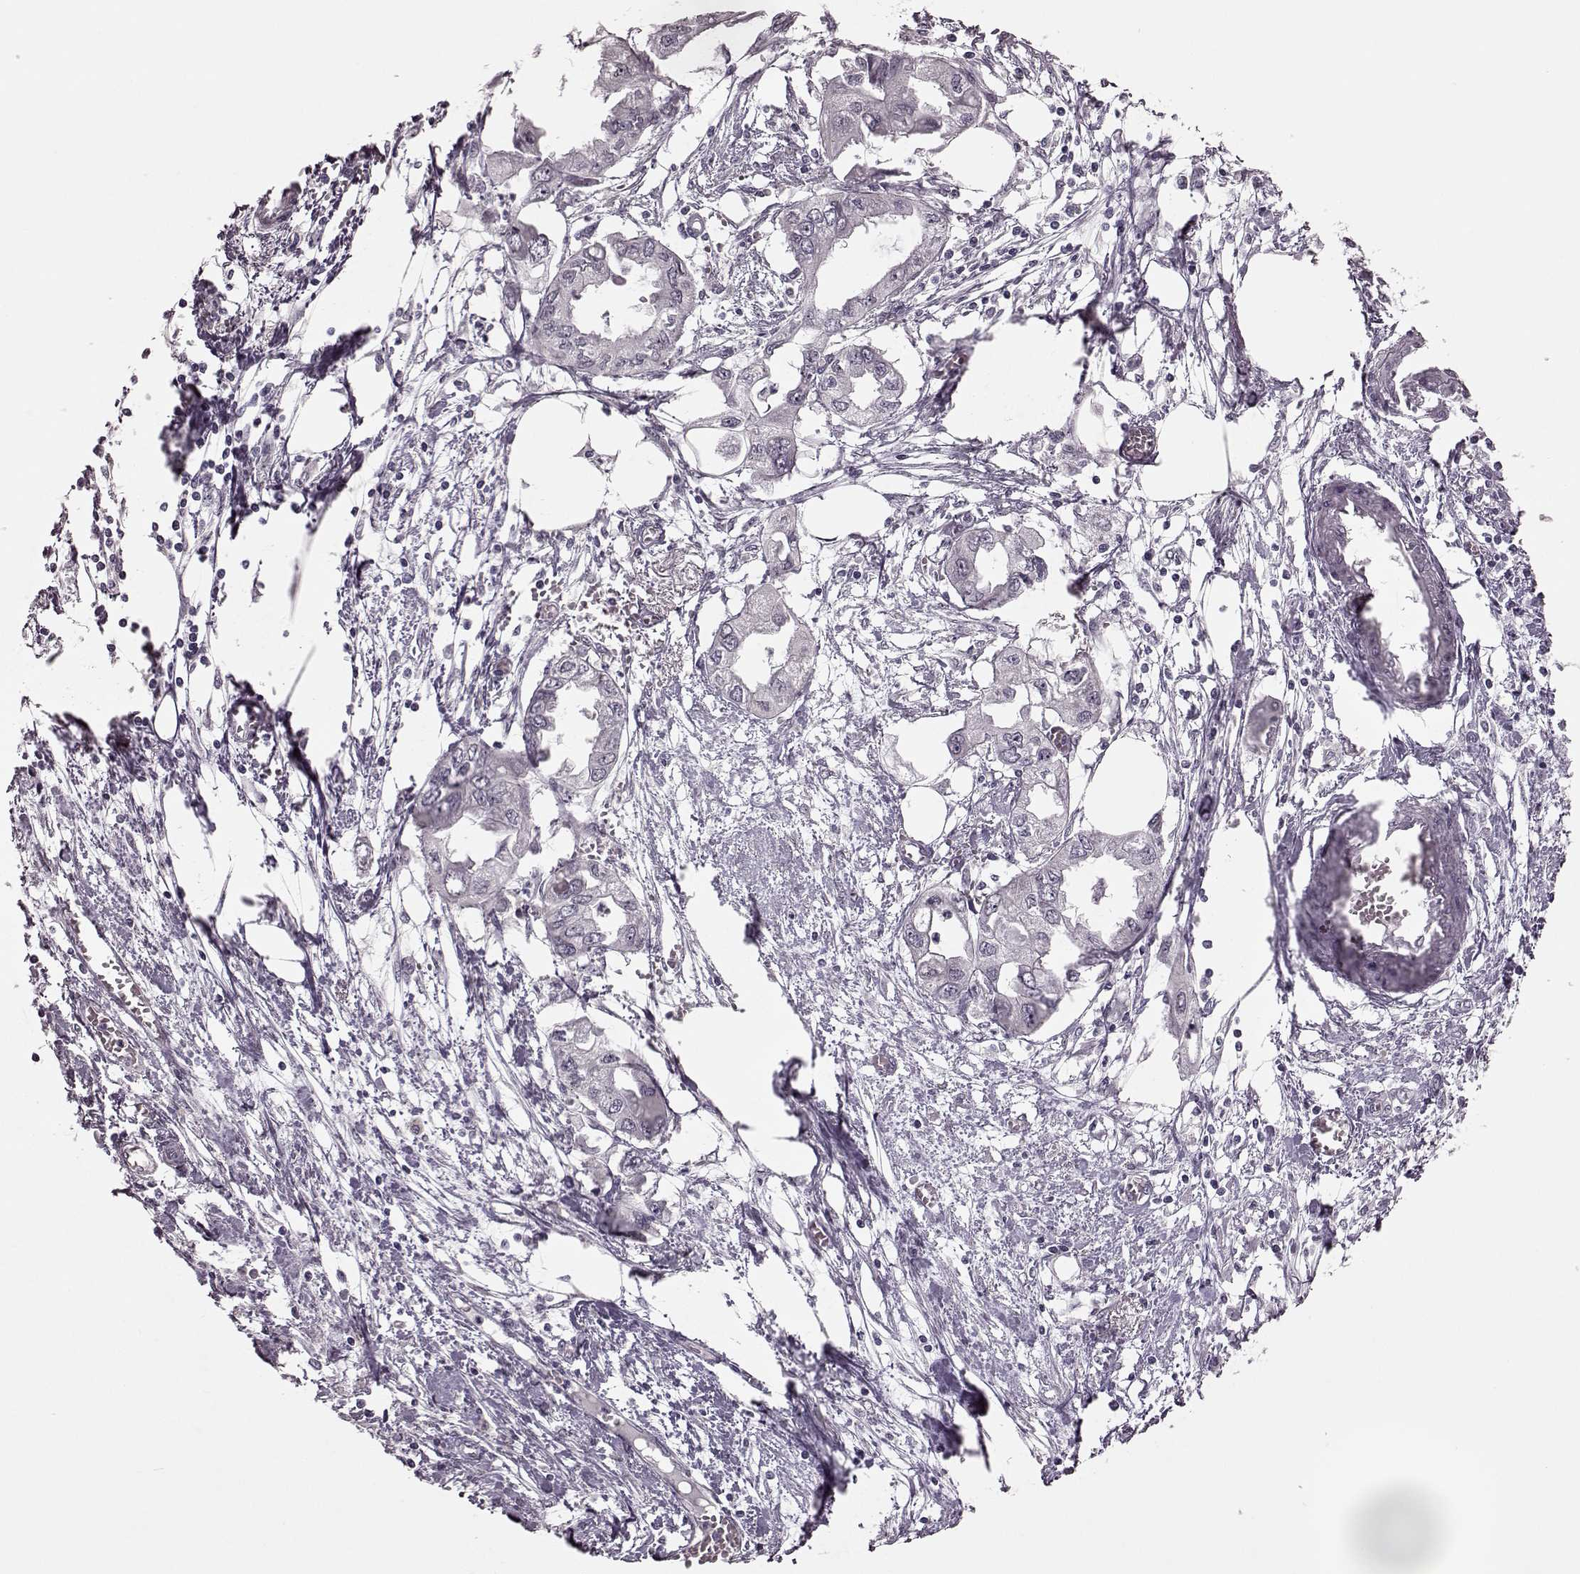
{"staining": {"intensity": "negative", "quantity": "none", "location": "none"}, "tissue": "endometrial cancer", "cell_type": "Tumor cells", "image_type": "cancer", "snomed": [{"axis": "morphology", "description": "Adenocarcinoma, NOS"}, {"axis": "morphology", "description": "Adenocarcinoma, metastatic, NOS"}, {"axis": "topography", "description": "Adipose tissue"}, {"axis": "topography", "description": "Endometrium"}], "caption": "There is no significant staining in tumor cells of endometrial adenocarcinoma. The staining was performed using DAB (3,3'-diaminobenzidine) to visualize the protein expression in brown, while the nuclei were stained in blue with hematoxylin (Magnification: 20x).", "gene": "STX1B", "patient": {"sex": "female", "age": 67}}